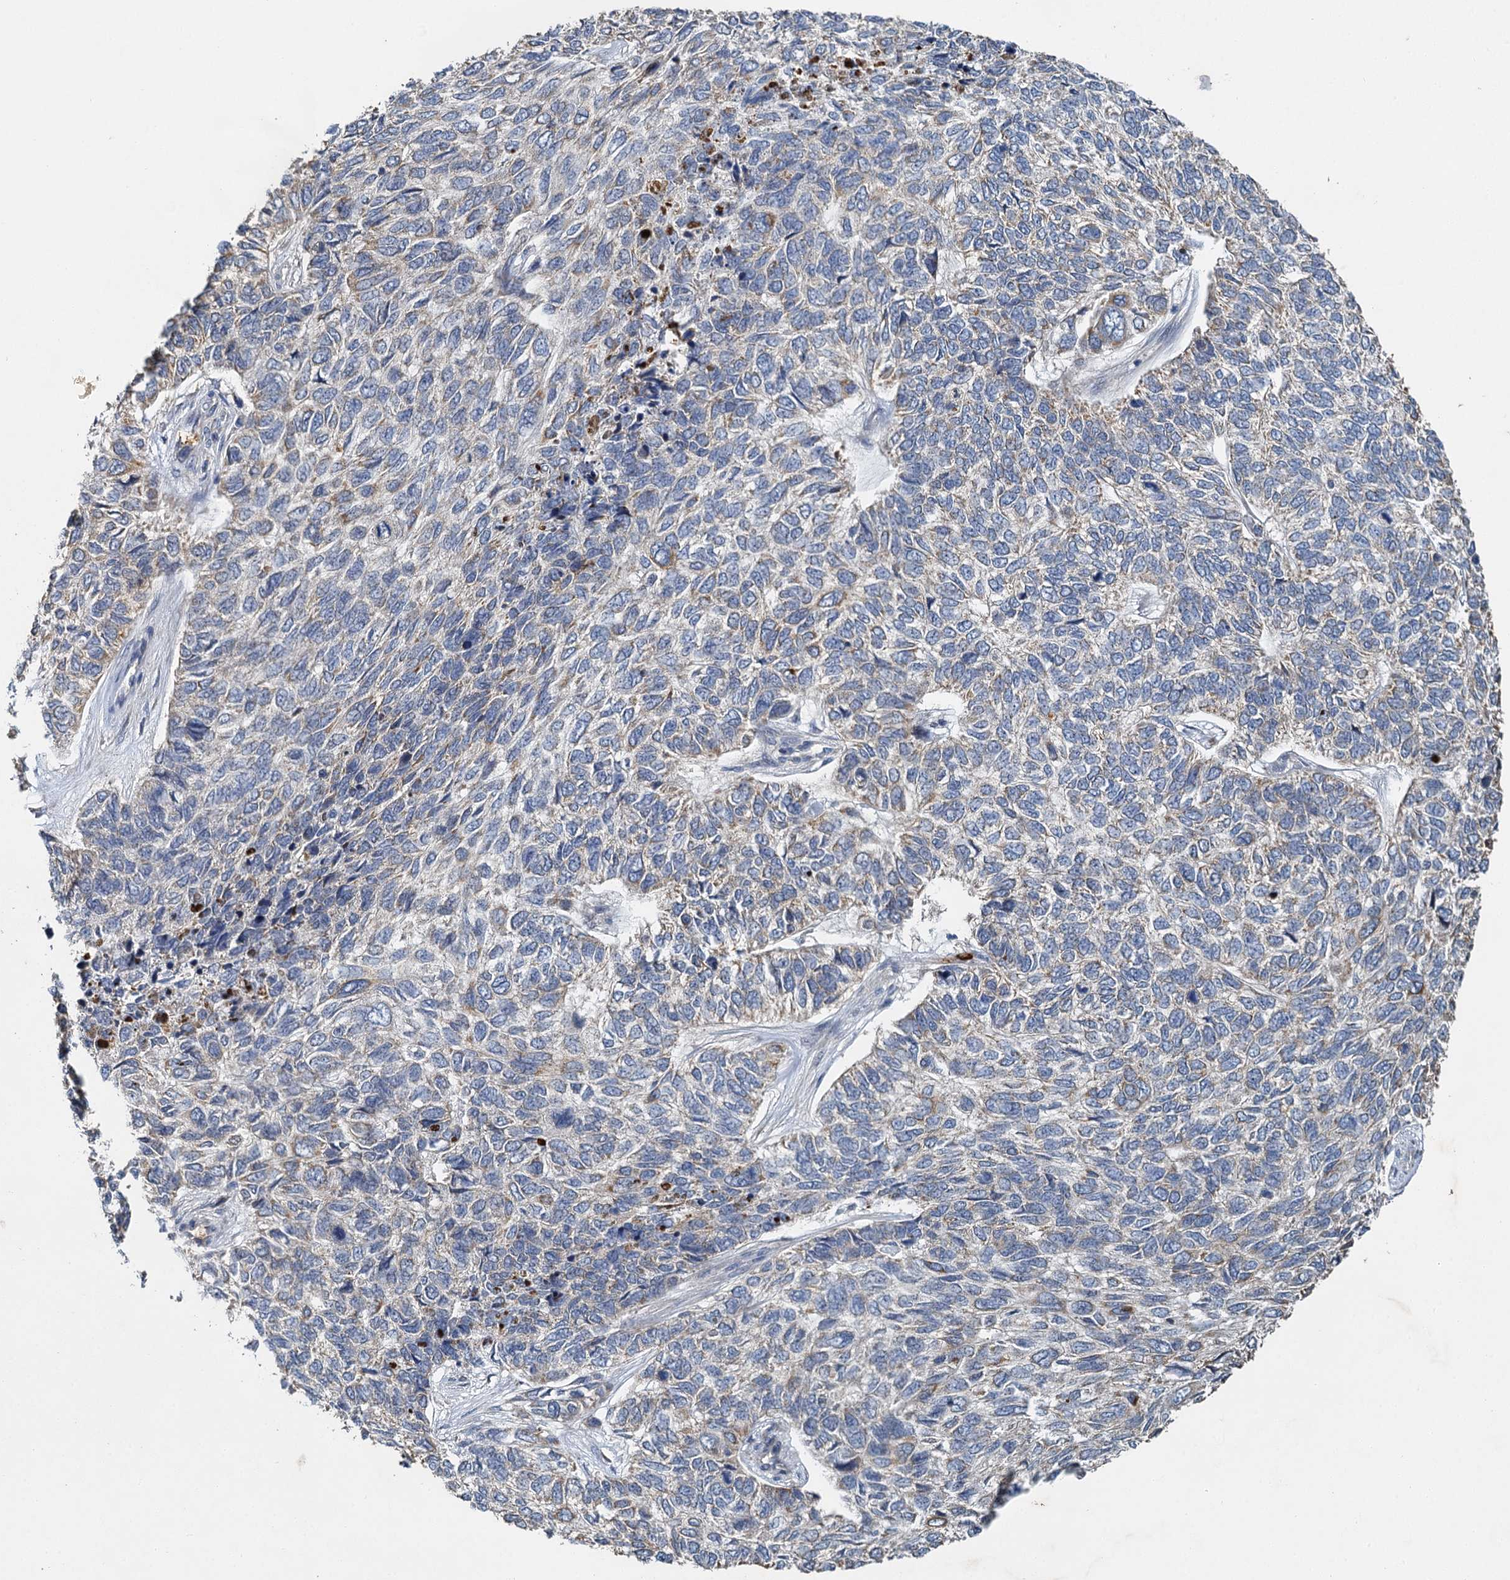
{"staining": {"intensity": "negative", "quantity": "none", "location": "none"}, "tissue": "skin cancer", "cell_type": "Tumor cells", "image_type": "cancer", "snomed": [{"axis": "morphology", "description": "Basal cell carcinoma"}, {"axis": "topography", "description": "Skin"}], "caption": "Skin basal cell carcinoma was stained to show a protein in brown. There is no significant staining in tumor cells.", "gene": "BCS1L", "patient": {"sex": "female", "age": 65}}